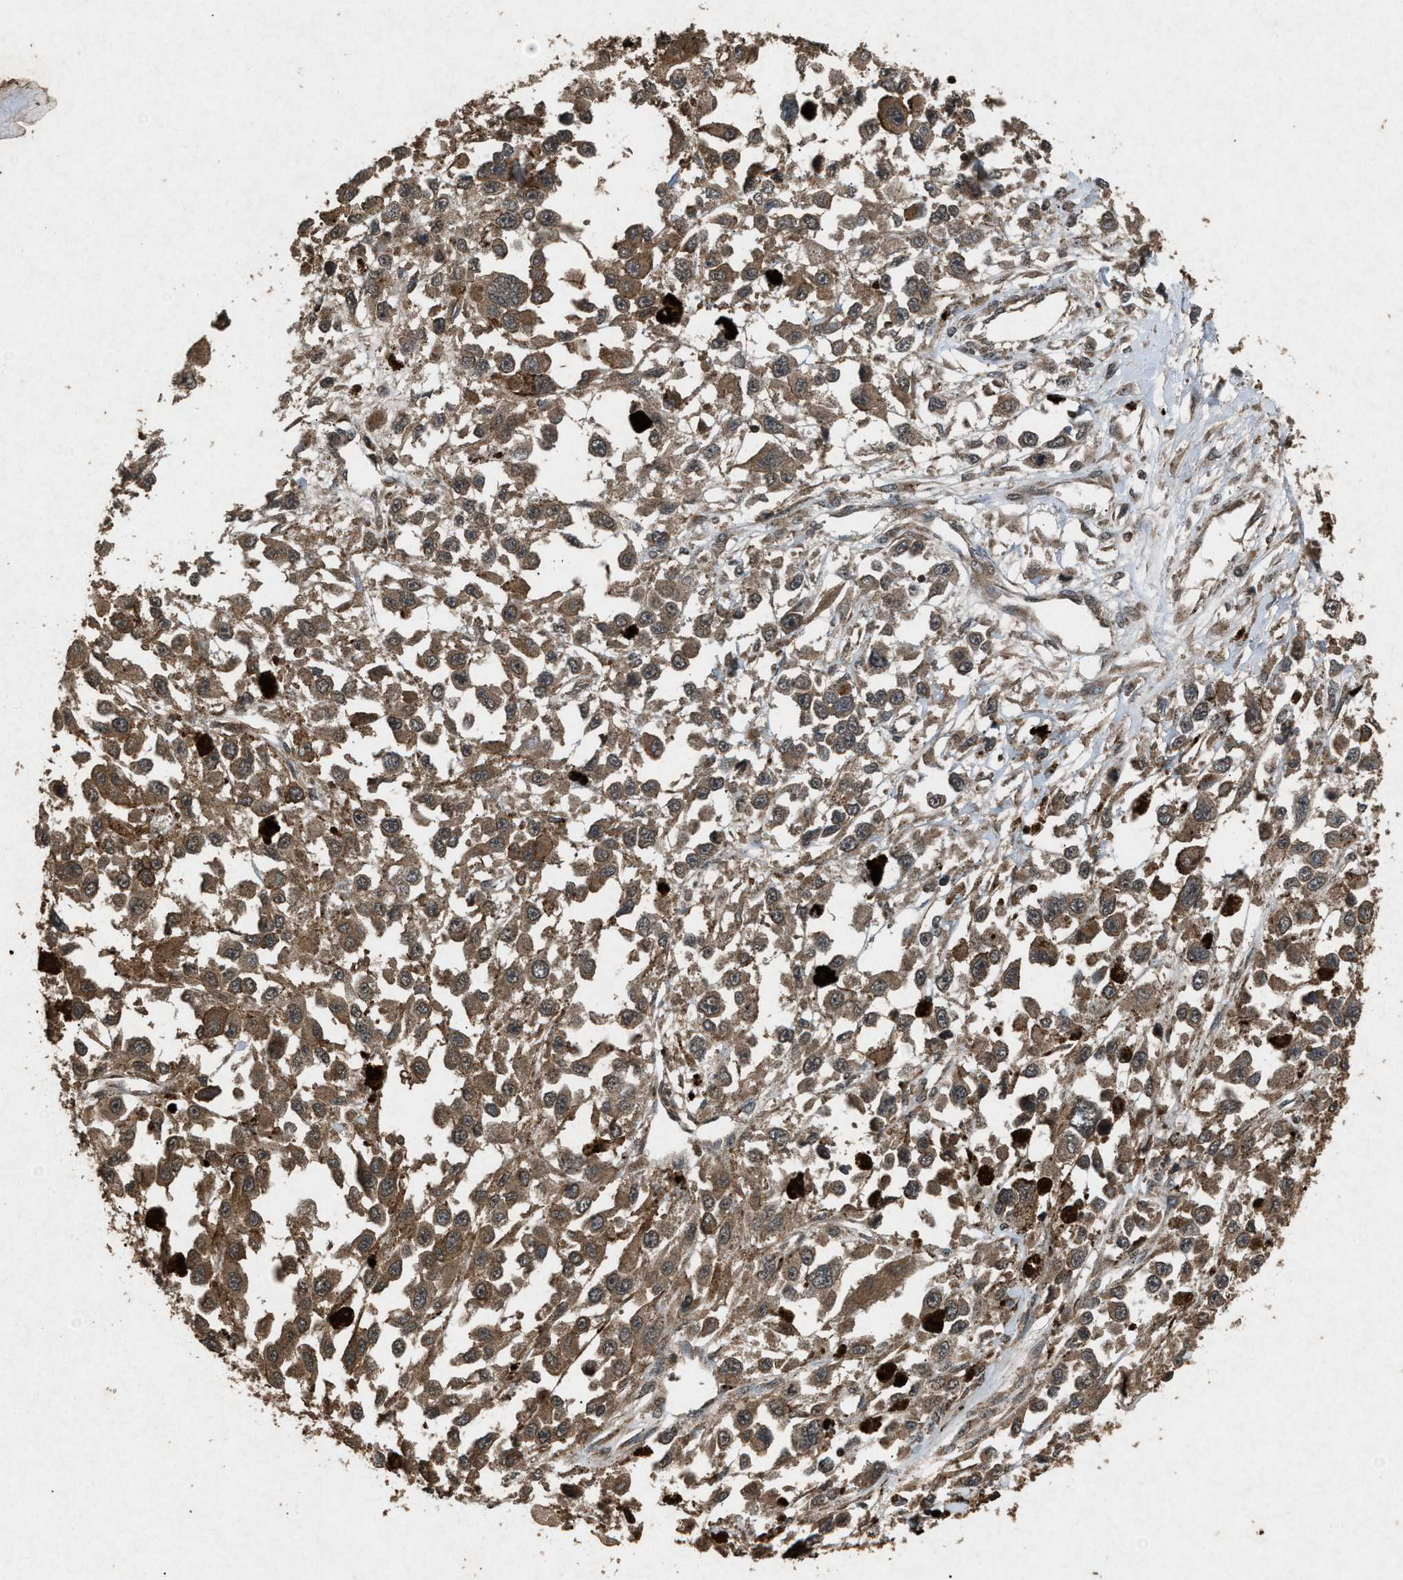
{"staining": {"intensity": "moderate", "quantity": ">75%", "location": "cytoplasmic/membranous"}, "tissue": "melanoma", "cell_type": "Tumor cells", "image_type": "cancer", "snomed": [{"axis": "morphology", "description": "Malignant melanoma, Metastatic site"}, {"axis": "topography", "description": "Lymph node"}], "caption": "Moderate cytoplasmic/membranous positivity is appreciated in approximately >75% of tumor cells in melanoma. (Brightfield microscopy of DAB IHC at high magnification).", "gene": "OAS1", "patient": {"sex": "male", "age": 59}}